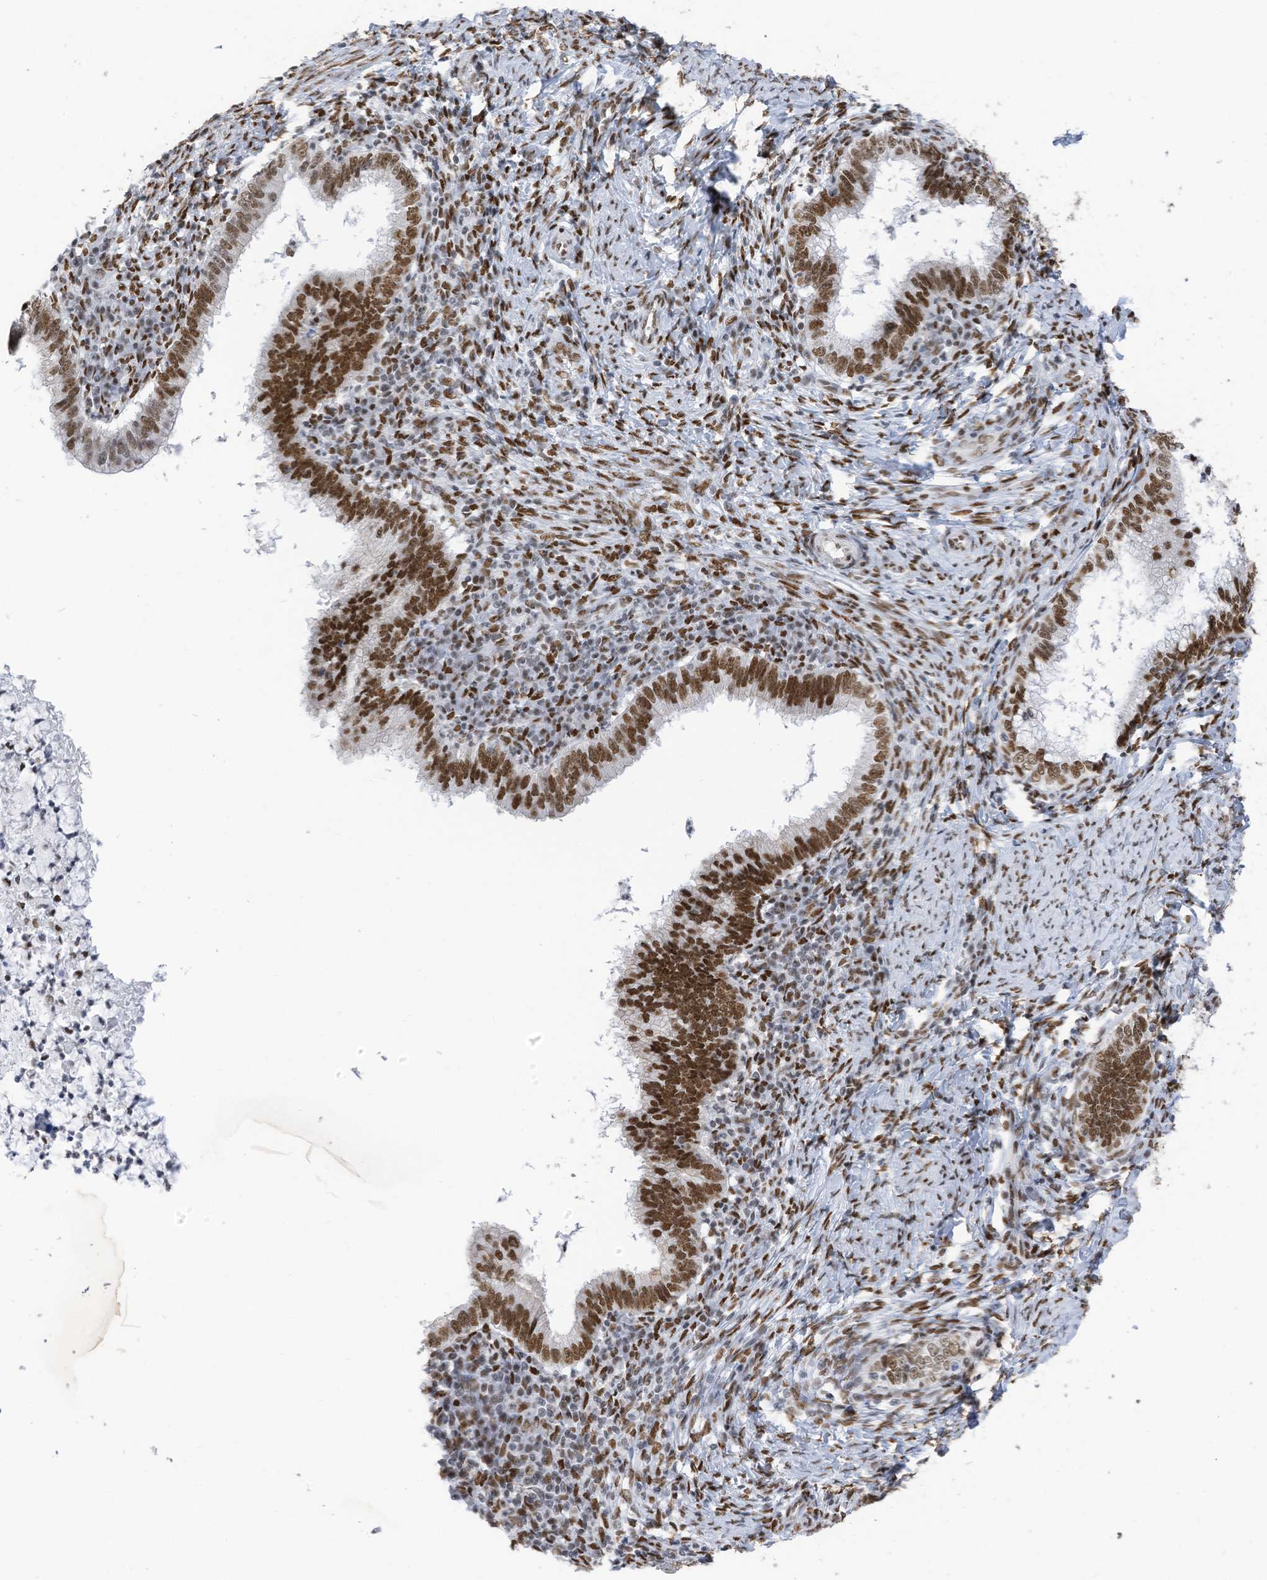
{"staining": {"intensity": "strong", "quantity": ">75%", "location": "nuclear"}, "tissue": "cervical cancer", "cell_type": "Tumor cells", "image_type": "cancer", "snomed": [{"axis": "morphology", "description": "Adenocarcinoma, NOS"}, {"axis": "topography", "description": "Cervix"}], "caption": "This image exhibits cervical adenocarcinoma stained with immunohistochemistry to label a protein in brown. The nuclear of tumor cells show strong positivity for the protein. Nuclei are counter-stained blue.", "gene": "KHSRP", "patient": {"sex": "female", "age": 36}}